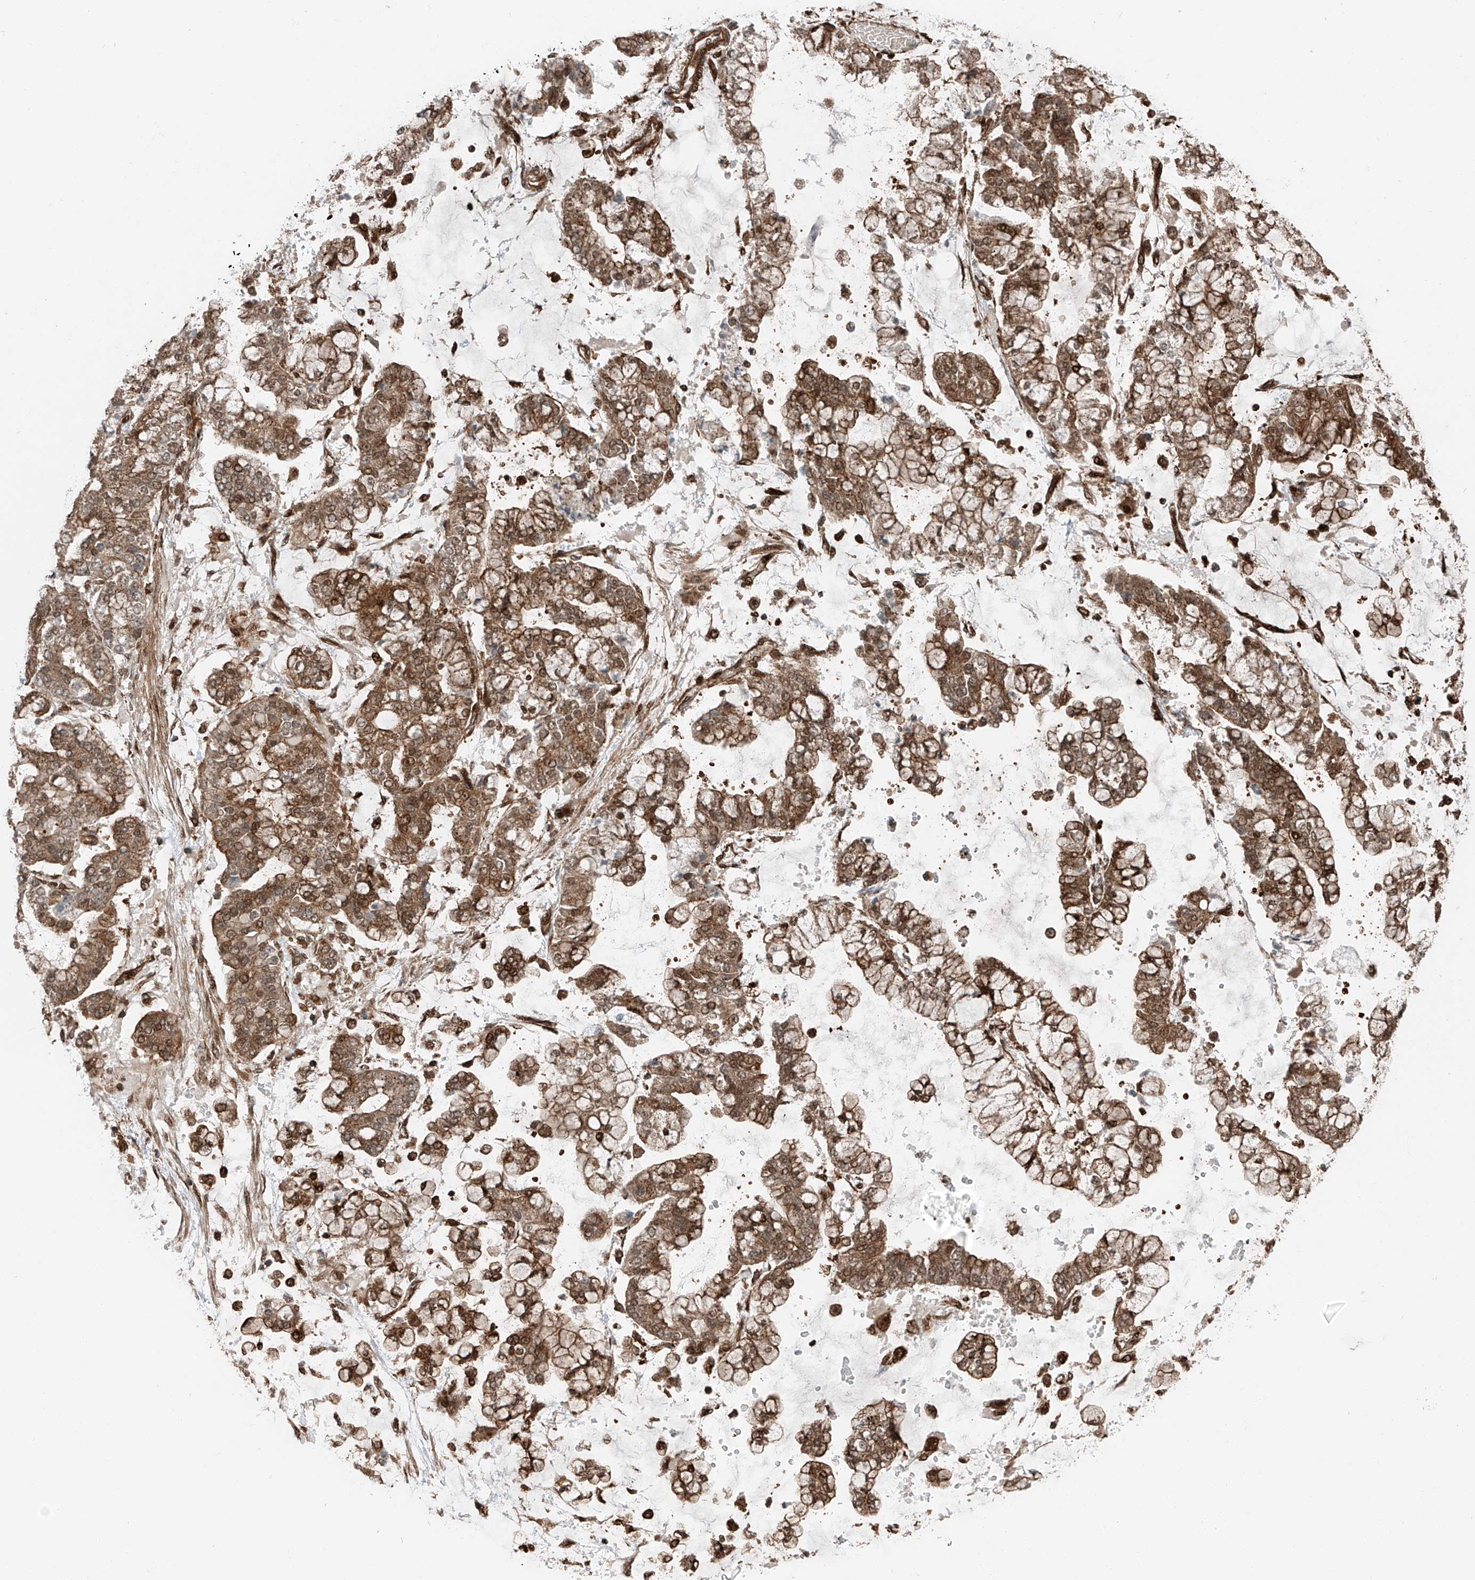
{"staining": {"intensity": "strong", "quantity": ">75%", "location": "cytoplasmic/membranous,nuclear"}, "tissue": "stomach cancer", "cell_type": "Tumor cells", "image_type": "cancer", "snomed": [{"axis": "morphology", "description": "Normal tissue, NOS"}, {"axis": "morphology", "description": "Adenocarcinoma, NOS"}, {"axis": "topography", "description": "Stomach, upper"}, {"axis": "topography", "description": "Stomach"}], "caption": "Tumor cells display strong cytoplasmic/membranous and nuclear expression in about >75% of cells in stomach adenocarcinoma.", "gene": "USP48", "patient": {"sex": "male", "age": 76}}